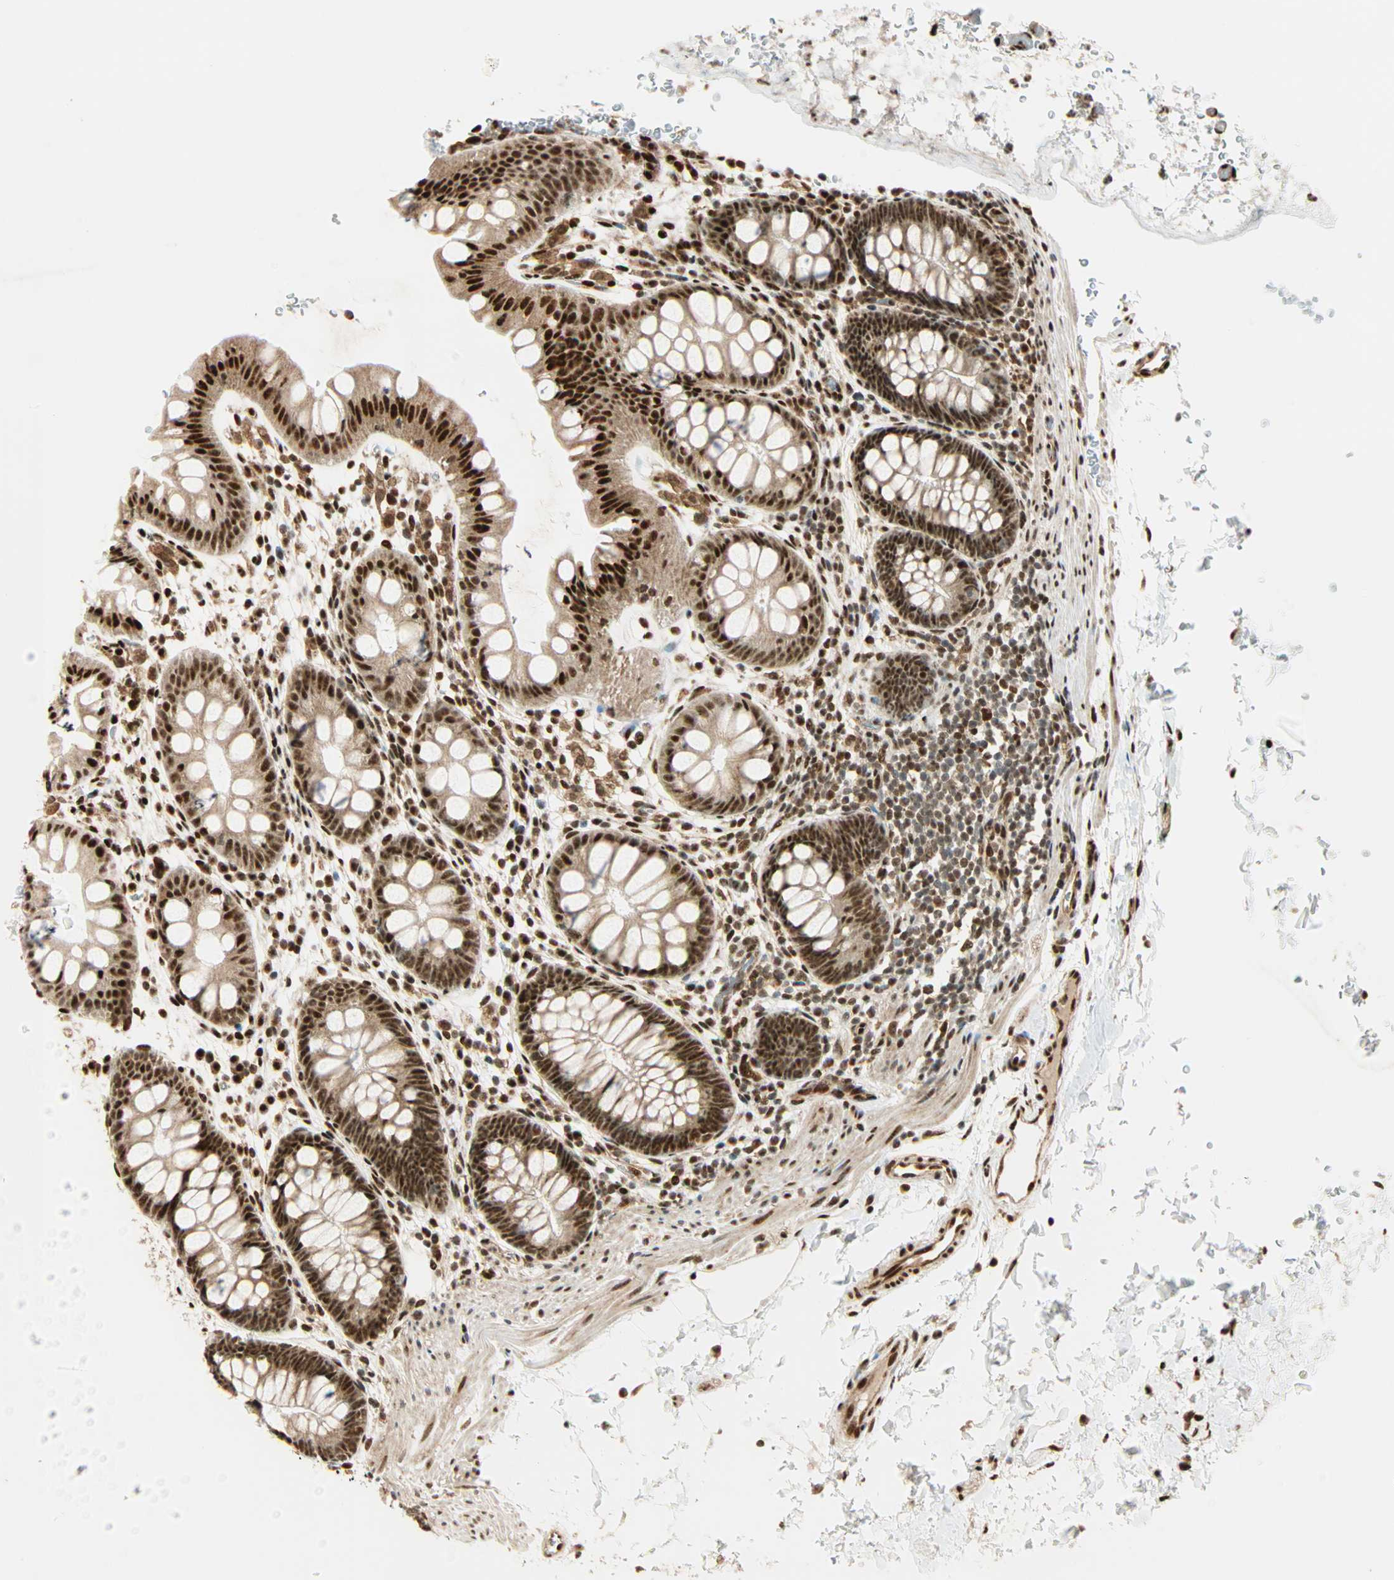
{"staining": {"intensity": "strong", "quantity": ">75%", "location": "cytoplasmic/membranous,nuclear"}, "tissue": "rectum", "cell_type": "Glandular cells", "image_type": "normal", "snomed": [{"axis": "morphology", "description": "Normal tissue, NOS"}, {"axis": "topography", "description": "Rectum"}], "caption": "DAB immunohistochemical staining of normal rectum exhibits strong cytoplasmic/membranous,nuclear protein positivity in about >75% of glandular cells.", "gene": "PNPLA6", "patient": {"sex": "female", "age": 24}}